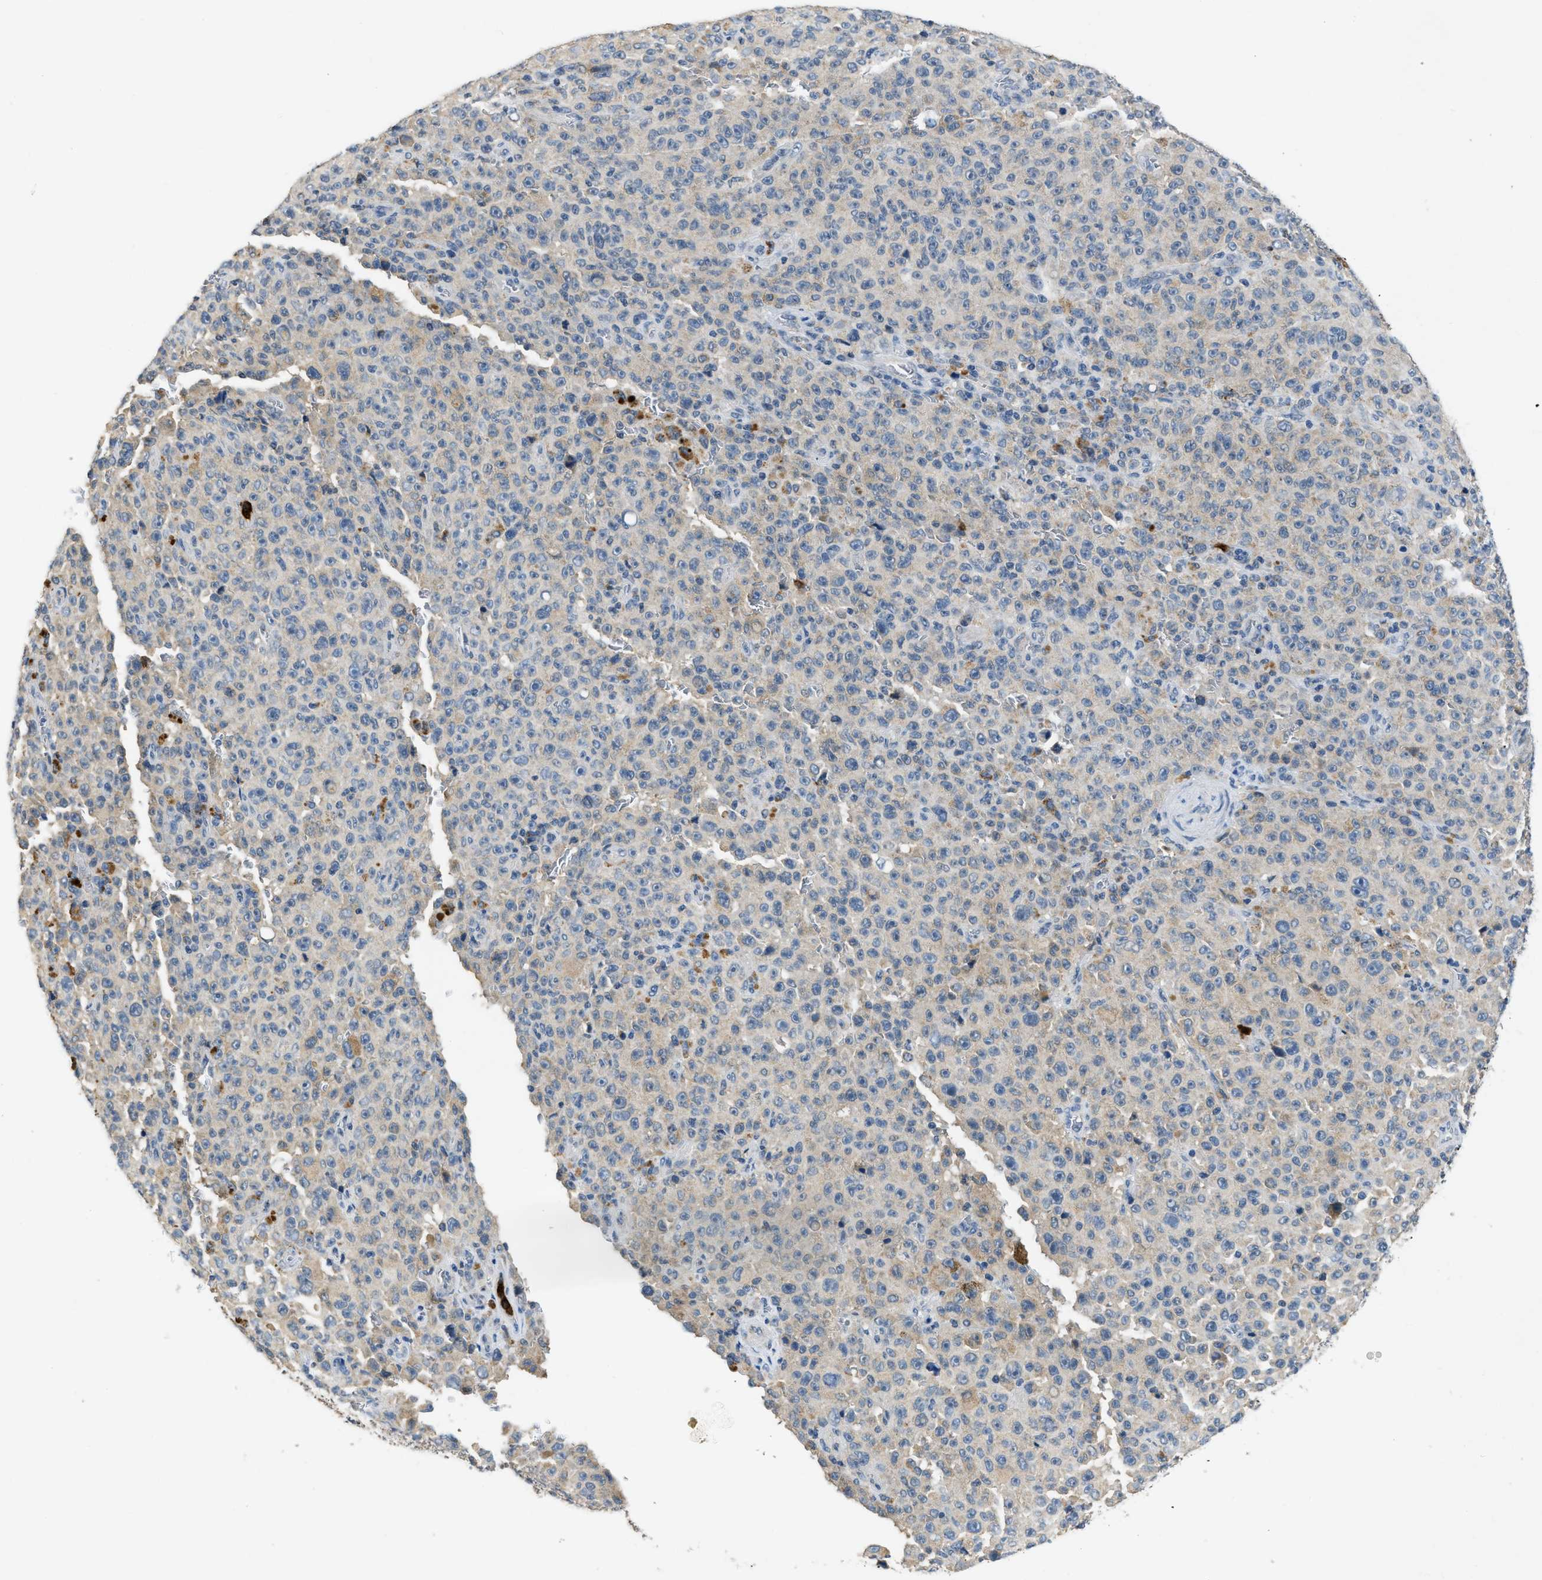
{"staining": {"intensity": "weak", "quantity": "25%-75%", "location": "cytoplasmic/membranous"}, "tissue": "melanoma", "cell_type": "Tumor cells", "image_type": "cancer", "snomed": [{"axis": "morphology", "description": "Malignant melanoma, NOS"}, {"axis": "topography", "description": "Skin"}], "caption": "Malignant melanoma stained with a protein marker exhibits weak staining in tumor cells.", "gene": "TOMM34", "patient": {"sex": "female", "age": 82}}